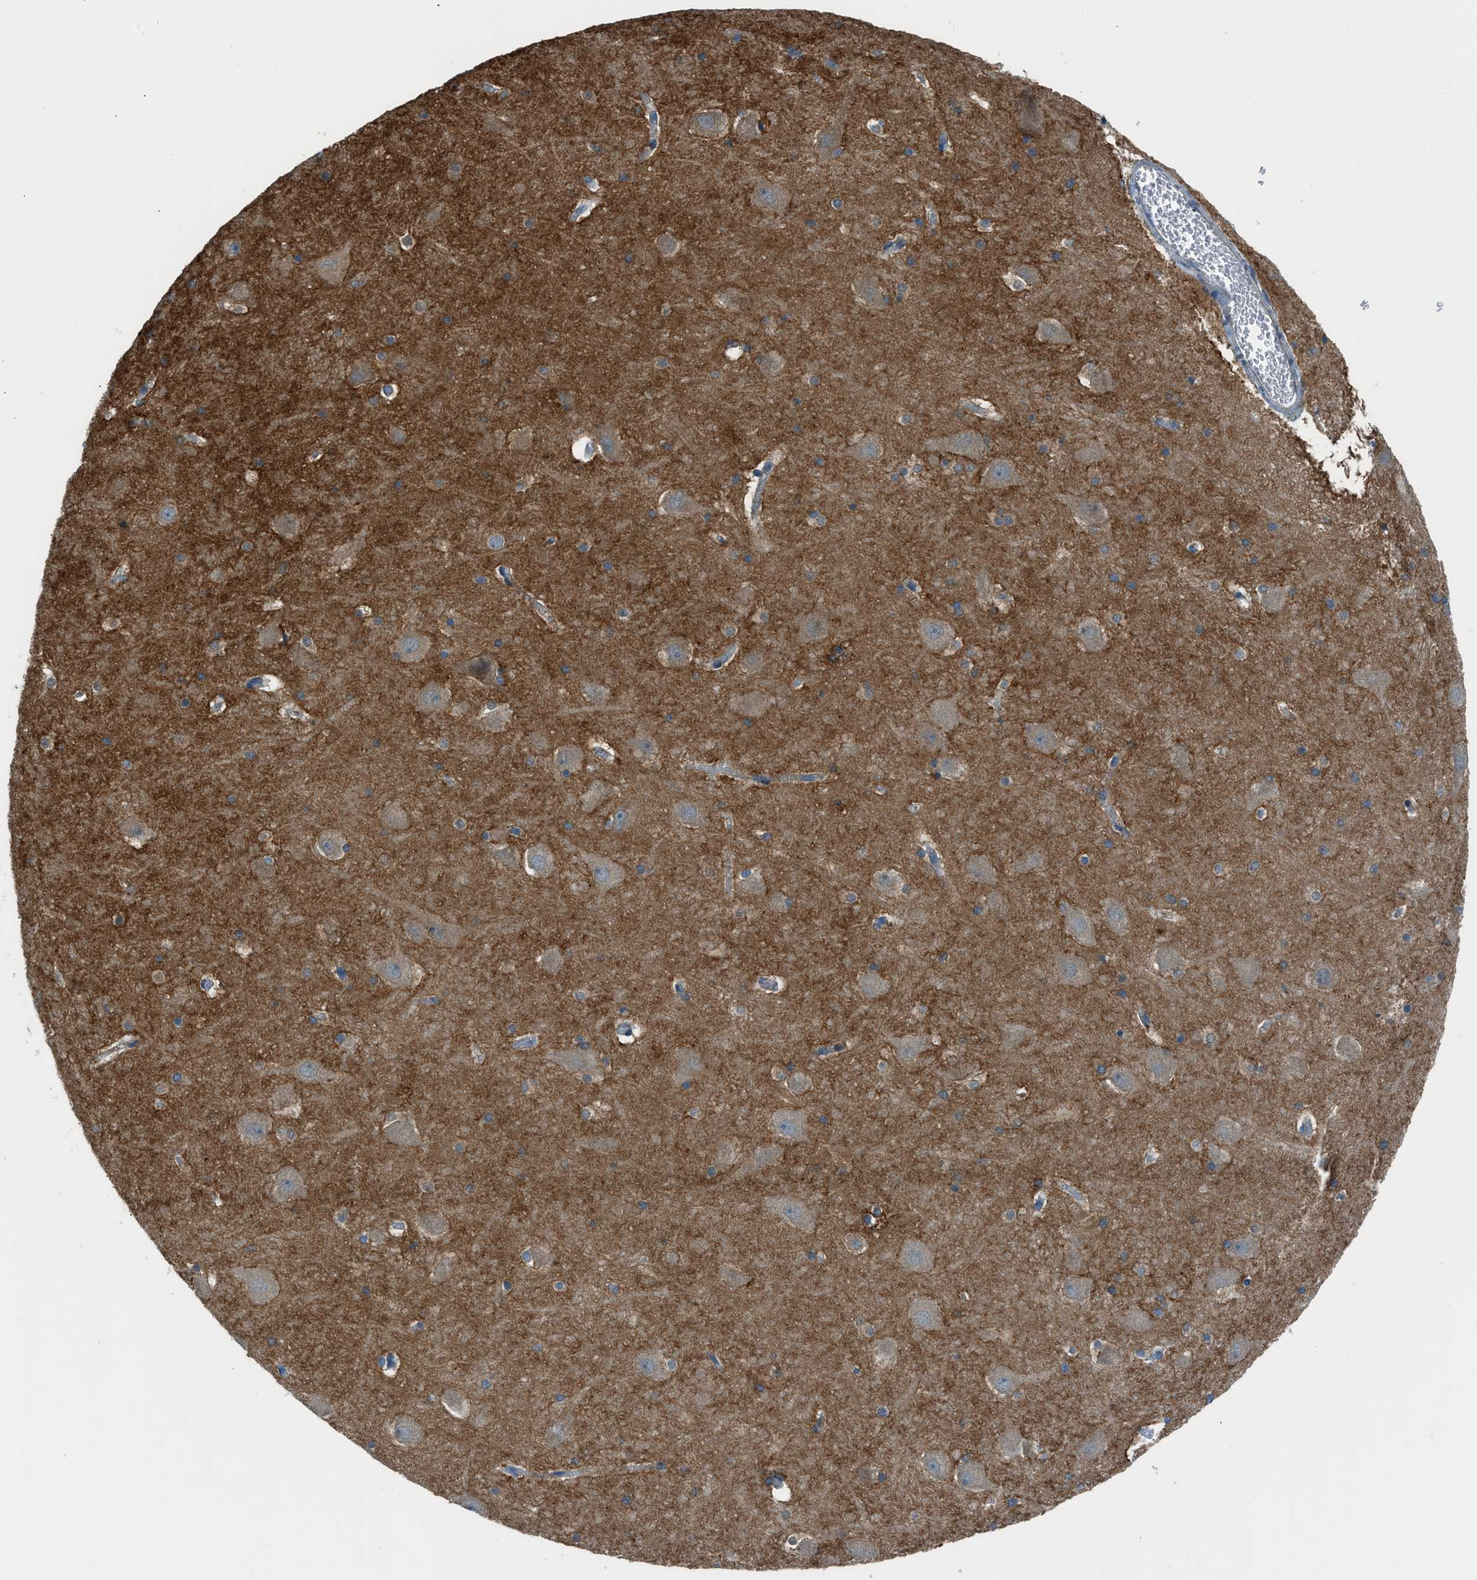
{"staining": {"intensity": "moderate", "quantity": "25%-75%", "location": "cytoplasmic/membranous"}, "tissue": "hippocampus", "cell_type": "Glial cells", "image_type": "normal", "snomed": [{"axis": "morphology", "description": "Normal tissue, NOS"}, {"axis": "topography", "description": "Hippocampus"}], "caption": "Moderate cytoplasmic/membranous protein positivity is present in about 25%-75% of glial cells in hippocampus. Nuclei are stained in blue.", "gene": "EDARADD", "patient": {"sex": "male", "age": 45}}